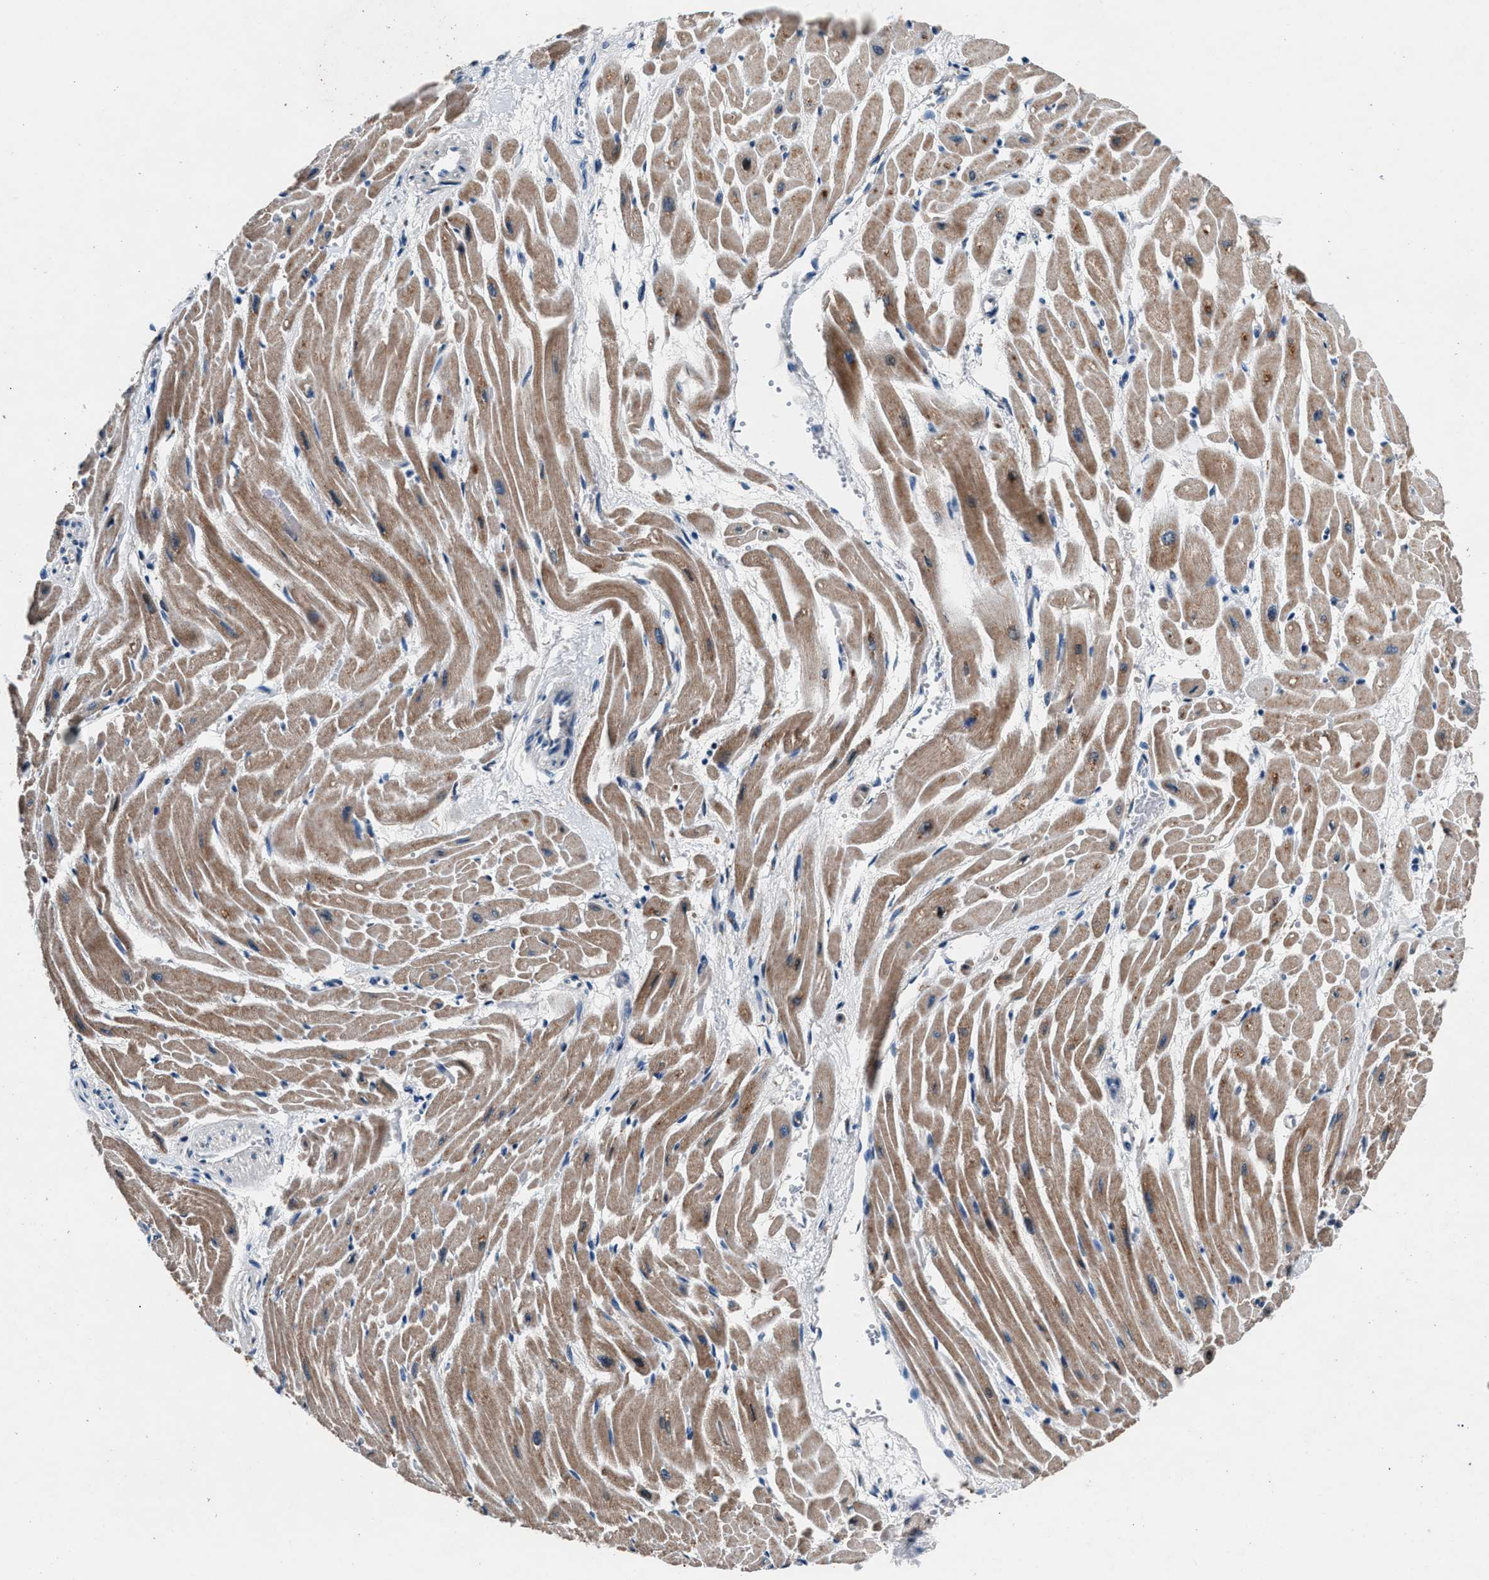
{"staining": {"intensity": "moderate", "quantity": "25%-75%", "location": "cytoplasmic/membranous"}, "tissue": "heart muscle", "cell_type": "Cardiomyocytes", "image_type": "normal", "snomed": [{"axis": "morphology", "description": "Normal tissue, NOS"}, {"axis": "topography", "description": "Heart"}], "caption": "Immunohistochemistry (IHC) of unremarkable human heart muscle reveals medium levels of moderate cytoplasmic/membranous expression in about 25%-75% of cardiomyocytes. (brown staining indicates protein expression, while blue staining denotes nuclei).", "gene": "DENND6B", "patient": {"sex": "male", "age": 45}}